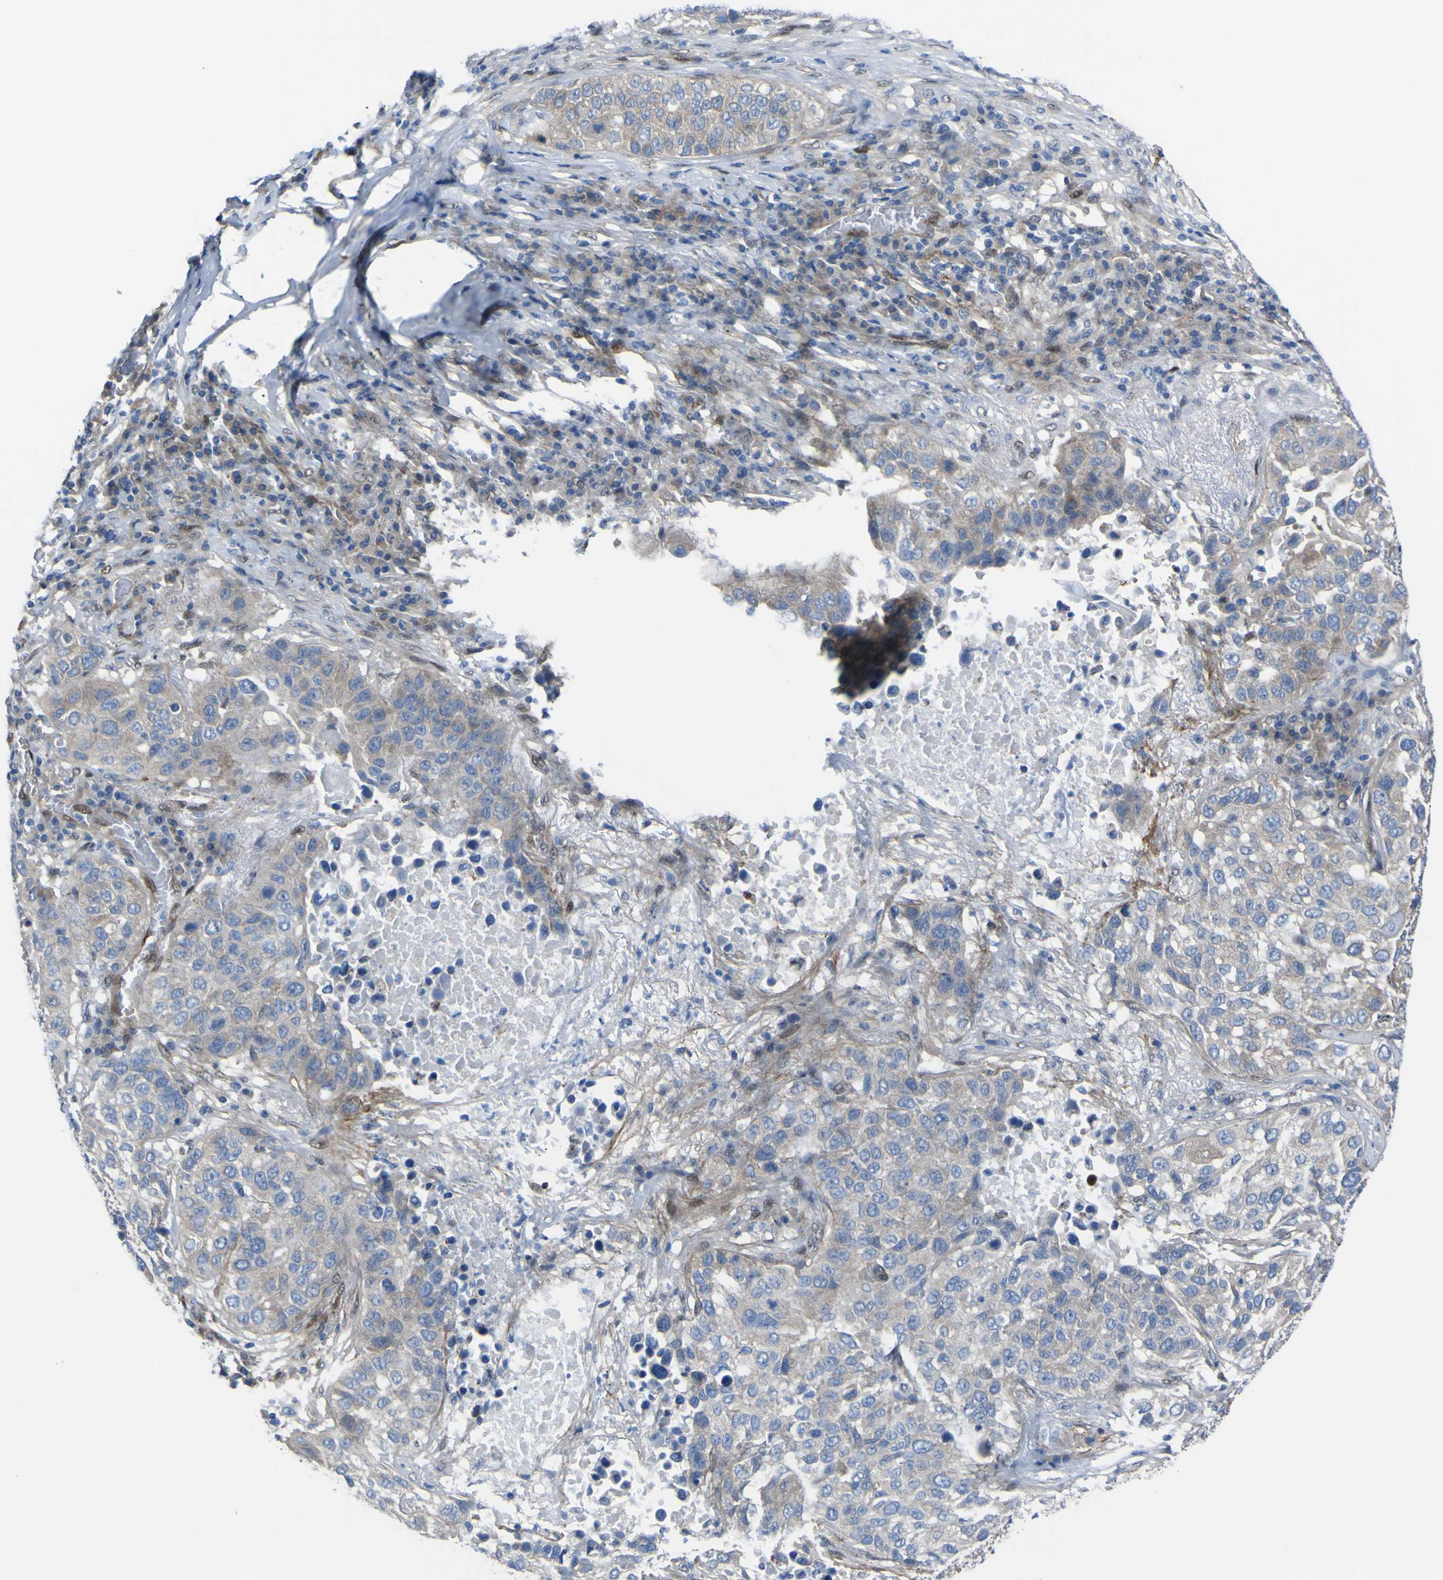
{"staining": {"intensity": "moderate", "quantity": "25%-75%", "location": "cytoplasmic/membranous"}, "tissue": "lung cancer", "cell_type": "Tumor cells", "image_type": "cancer", "snomed": [{"axis": "morphology", "description": "Squamous cell carcinoma, NOS"}, {"axis": "topography", "description": "Lung"}], "caption": "Lung cancer (squamous cell carcinoma) stained with IHC exhibits moderate cytoplasmic/membranous staining in about 25%-75% of tumor cells. (Brightfield microscopy of DAB IHC at high magnification).", "gene": "LRRN1", "patient": {"sex": "male", "age": 57}}